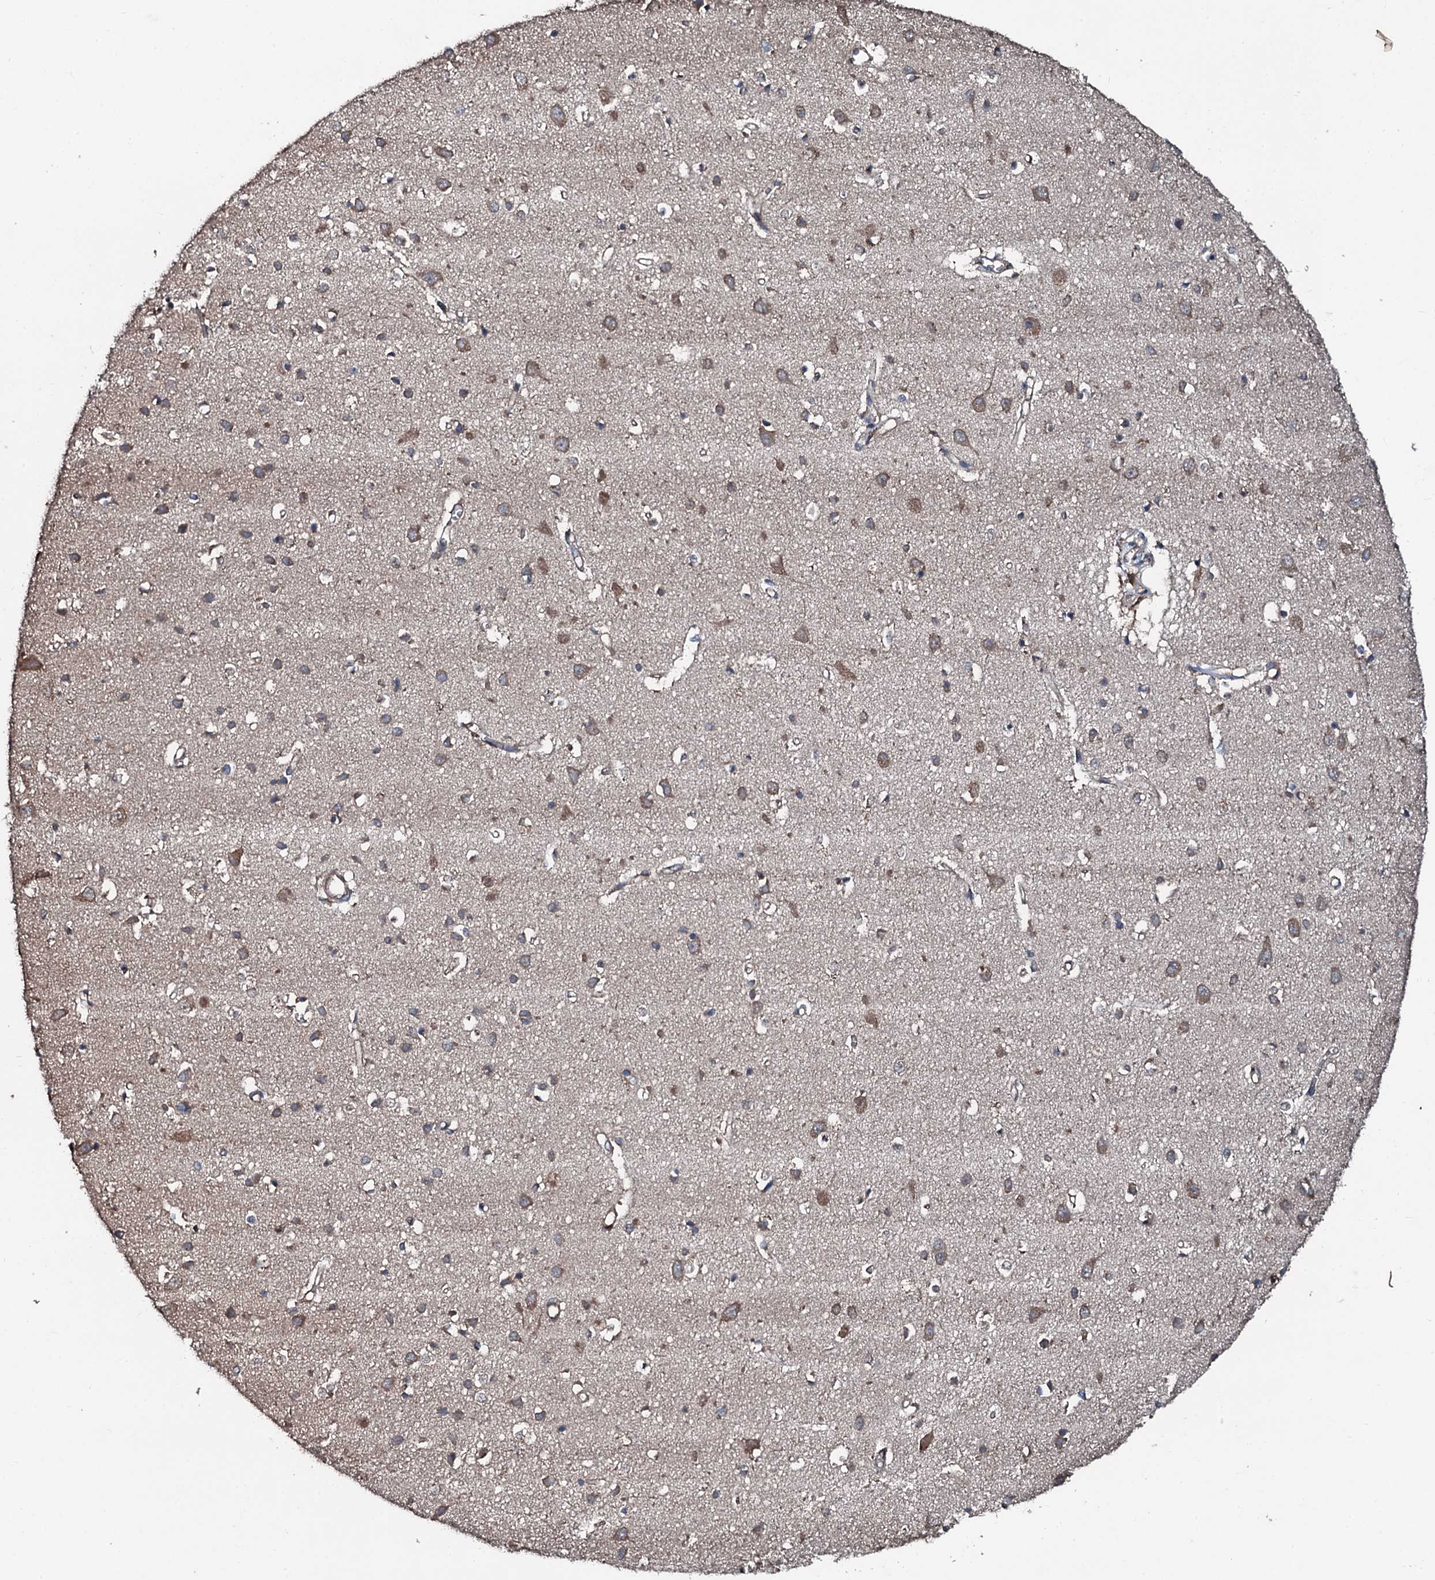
{"staining": {"intensity": "weak", "quantity": ">75%", "location": "cytoplasmic/membranous"}, "tissue": "cerebral cortex", "cell_type": "Endothelial cells", "image_type": "normal", "snomed": [{"axis": "morphology", "description": "Normal tissue, NOS"}, {"axis": "topography", "description": "Cerebral cortex"}], "caption": "This micrograph reveals IHC staining of benign human cerebral cortex, with low weak cytoplasmic/membranous staining in about >75% of endothelial cells.", "gene": "AARS1", "patient": {"sex": "female", "age": 64}}